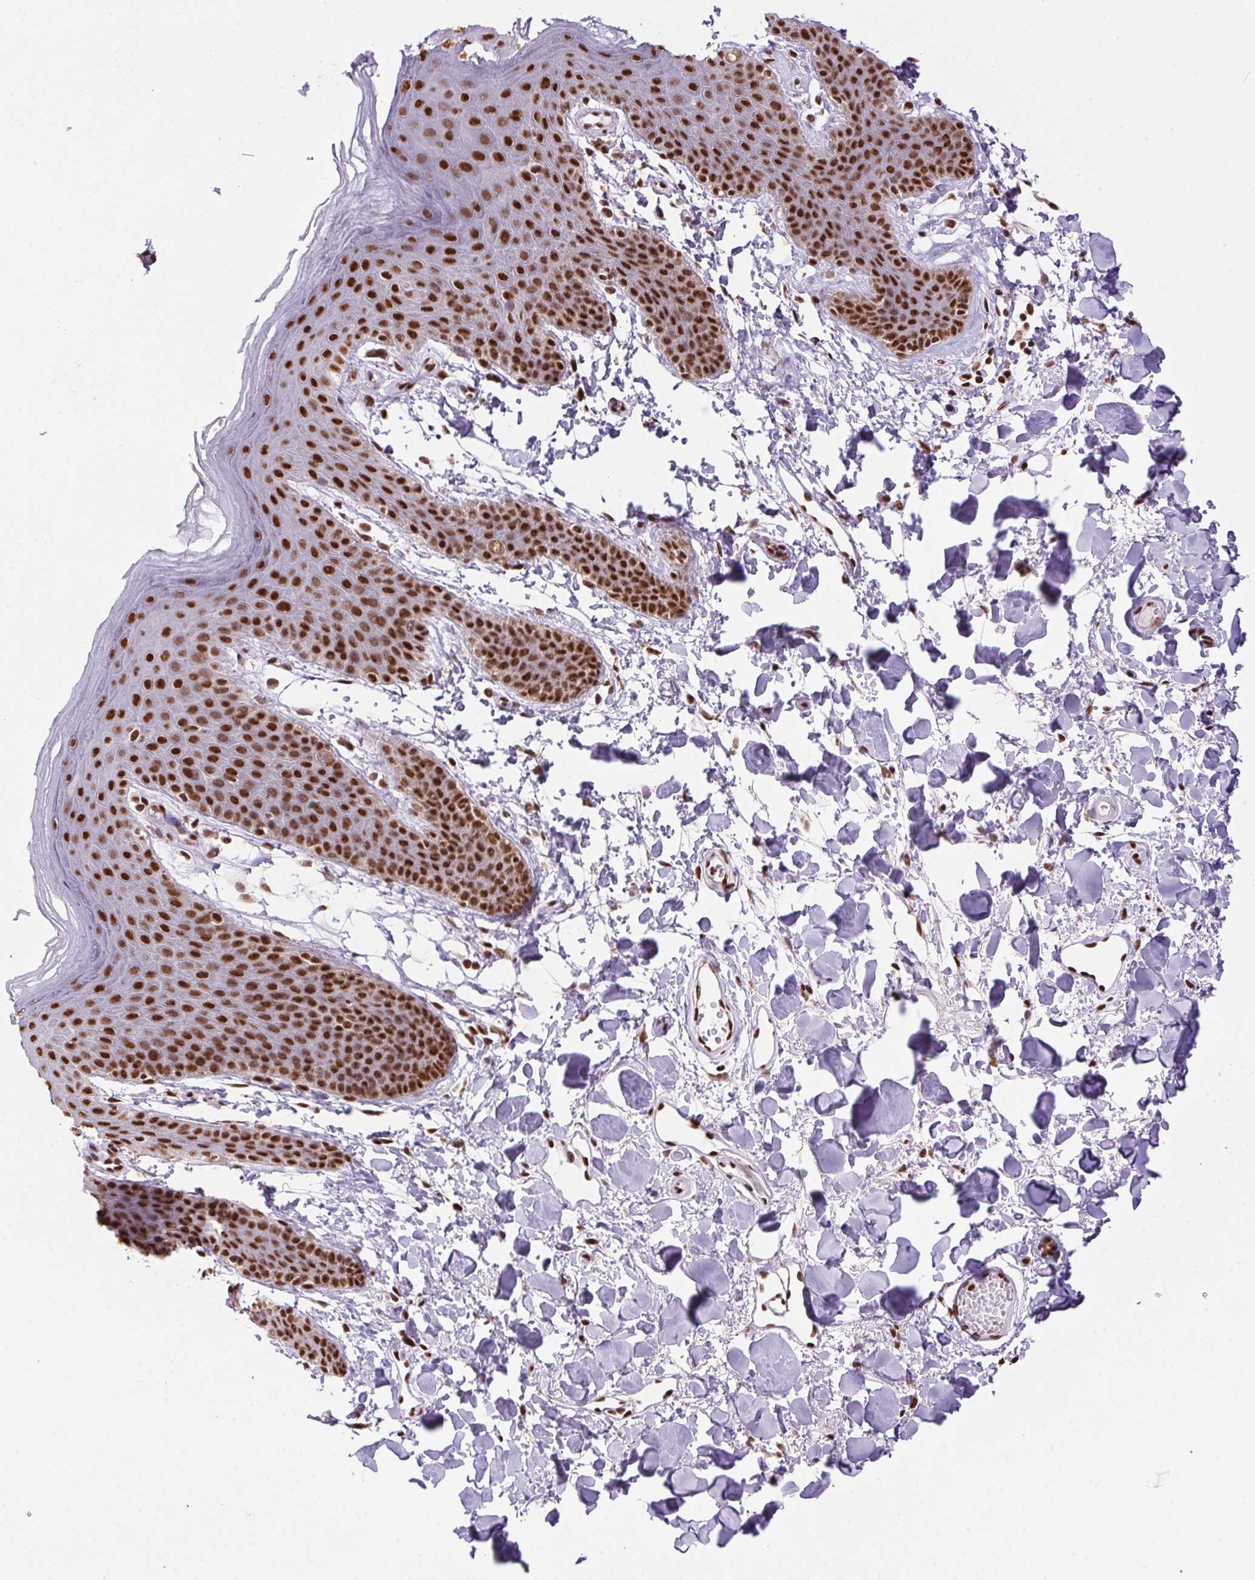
{"staining": {"intensity": "strong", "quantity": ">75%", "location": "nuclear"}, "tissue": "skin", "cell_type": "Epidermal cells", "image_type": "normal", "snomed": [{"axis": "morphology", "description": "Normal tissue, NOS"}, {"axis": "topography", "description": "Anal"}], "caption": "Protein staining of normal skin reveals strong nuclear expression in about >75% of epidermal cells.", "gene": "ZNF207", "patient": {"sex": "male", "age": 53}}